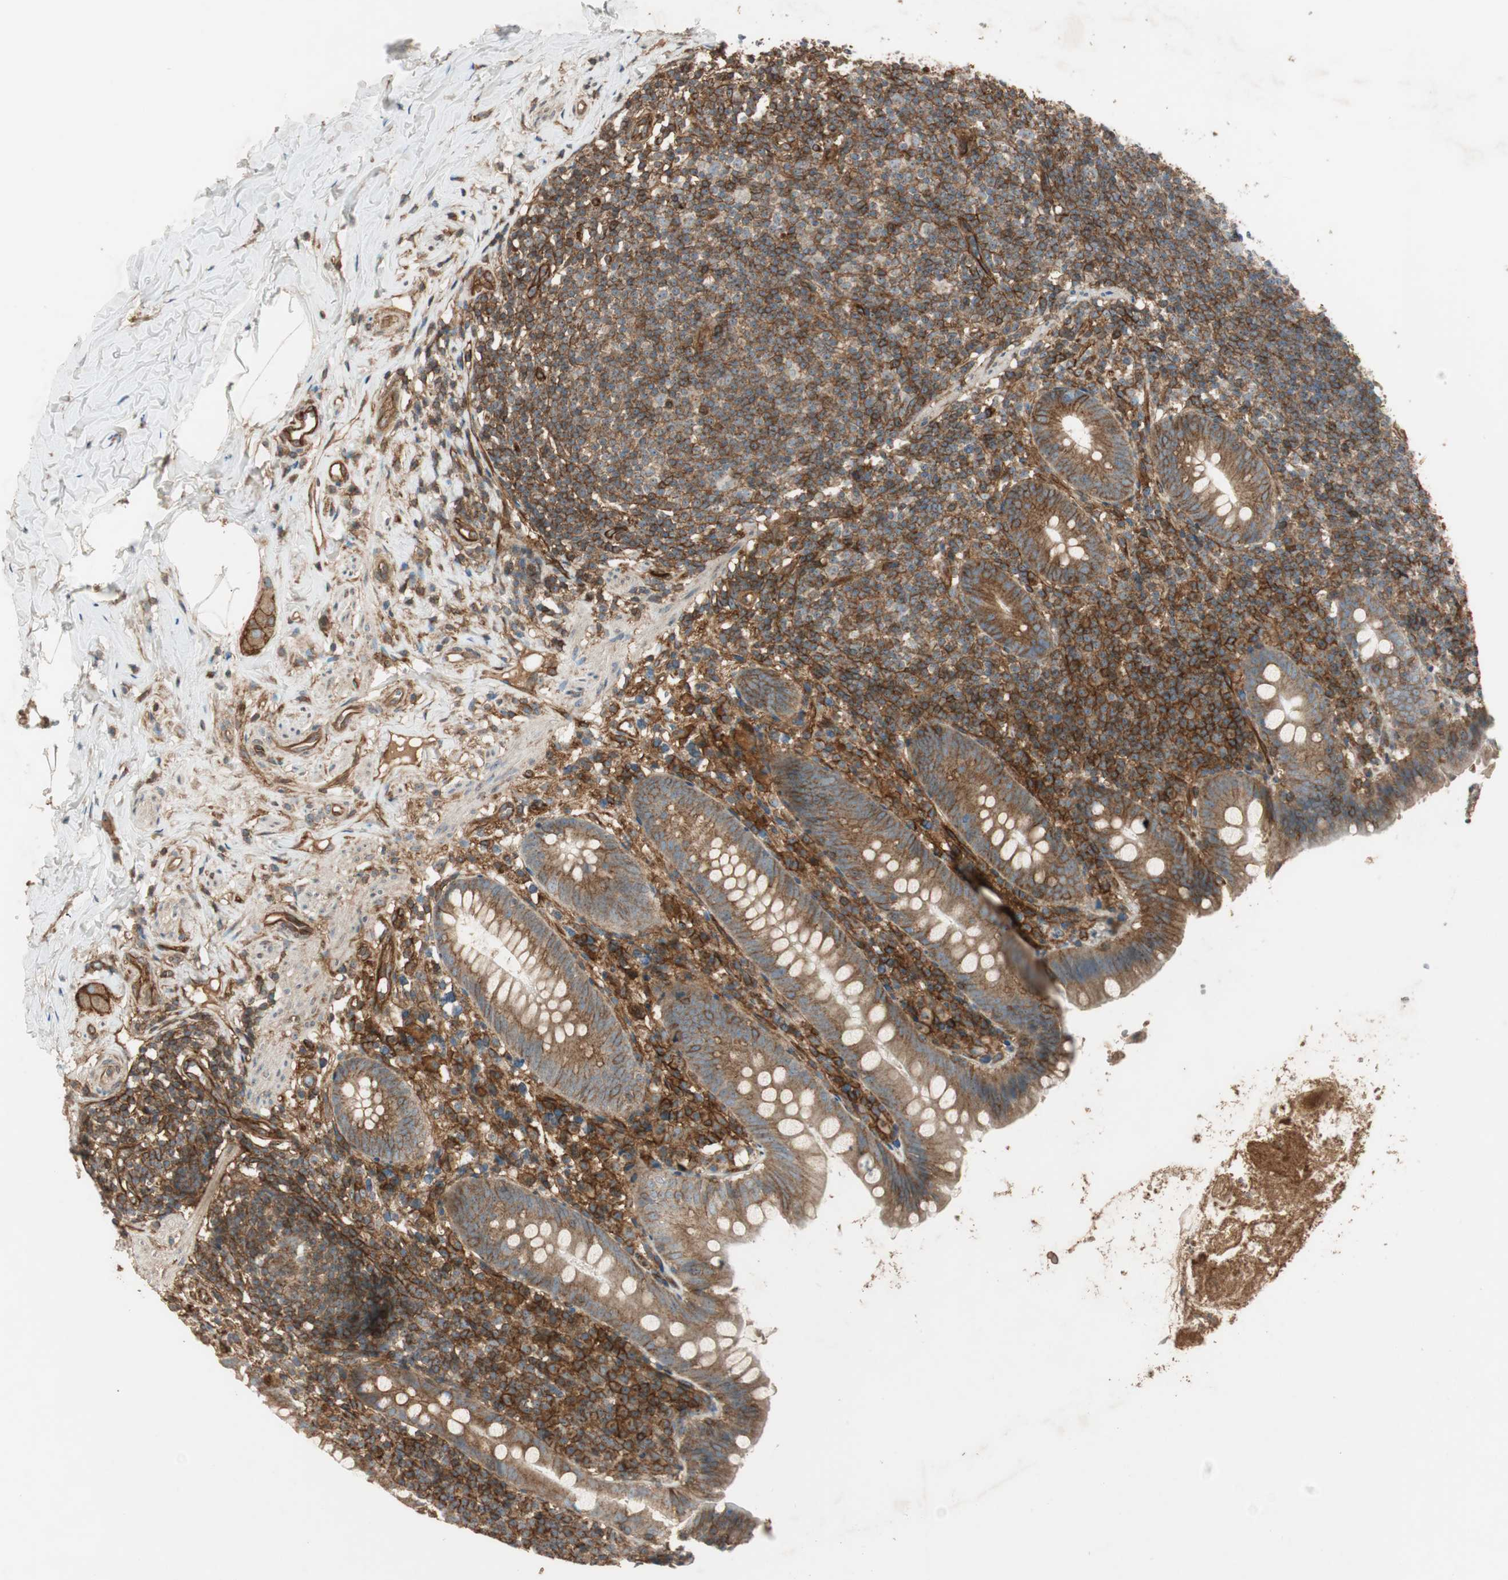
{"staining": {"intensity": "moderate", "quantity": ">75%", "location": "cytoplasmic/membranous"}, "tissue": "appendix", "cell_type": "Glandular cells", "image_type": "normal", "snomed": [{"axis": "morphology", "description": "Normal tissue, NOS"}, {"axis": "topography", "description": "Appendix"}], "caption": "This image exhibits immunohistochemistry (IHC) staining of benign appendix, with medium moderate cytoplasmic/membranous expression in about >75% of glandular cells.", "gene": "BTN3A3", "patient": {"sex": "male", "age": 52}}